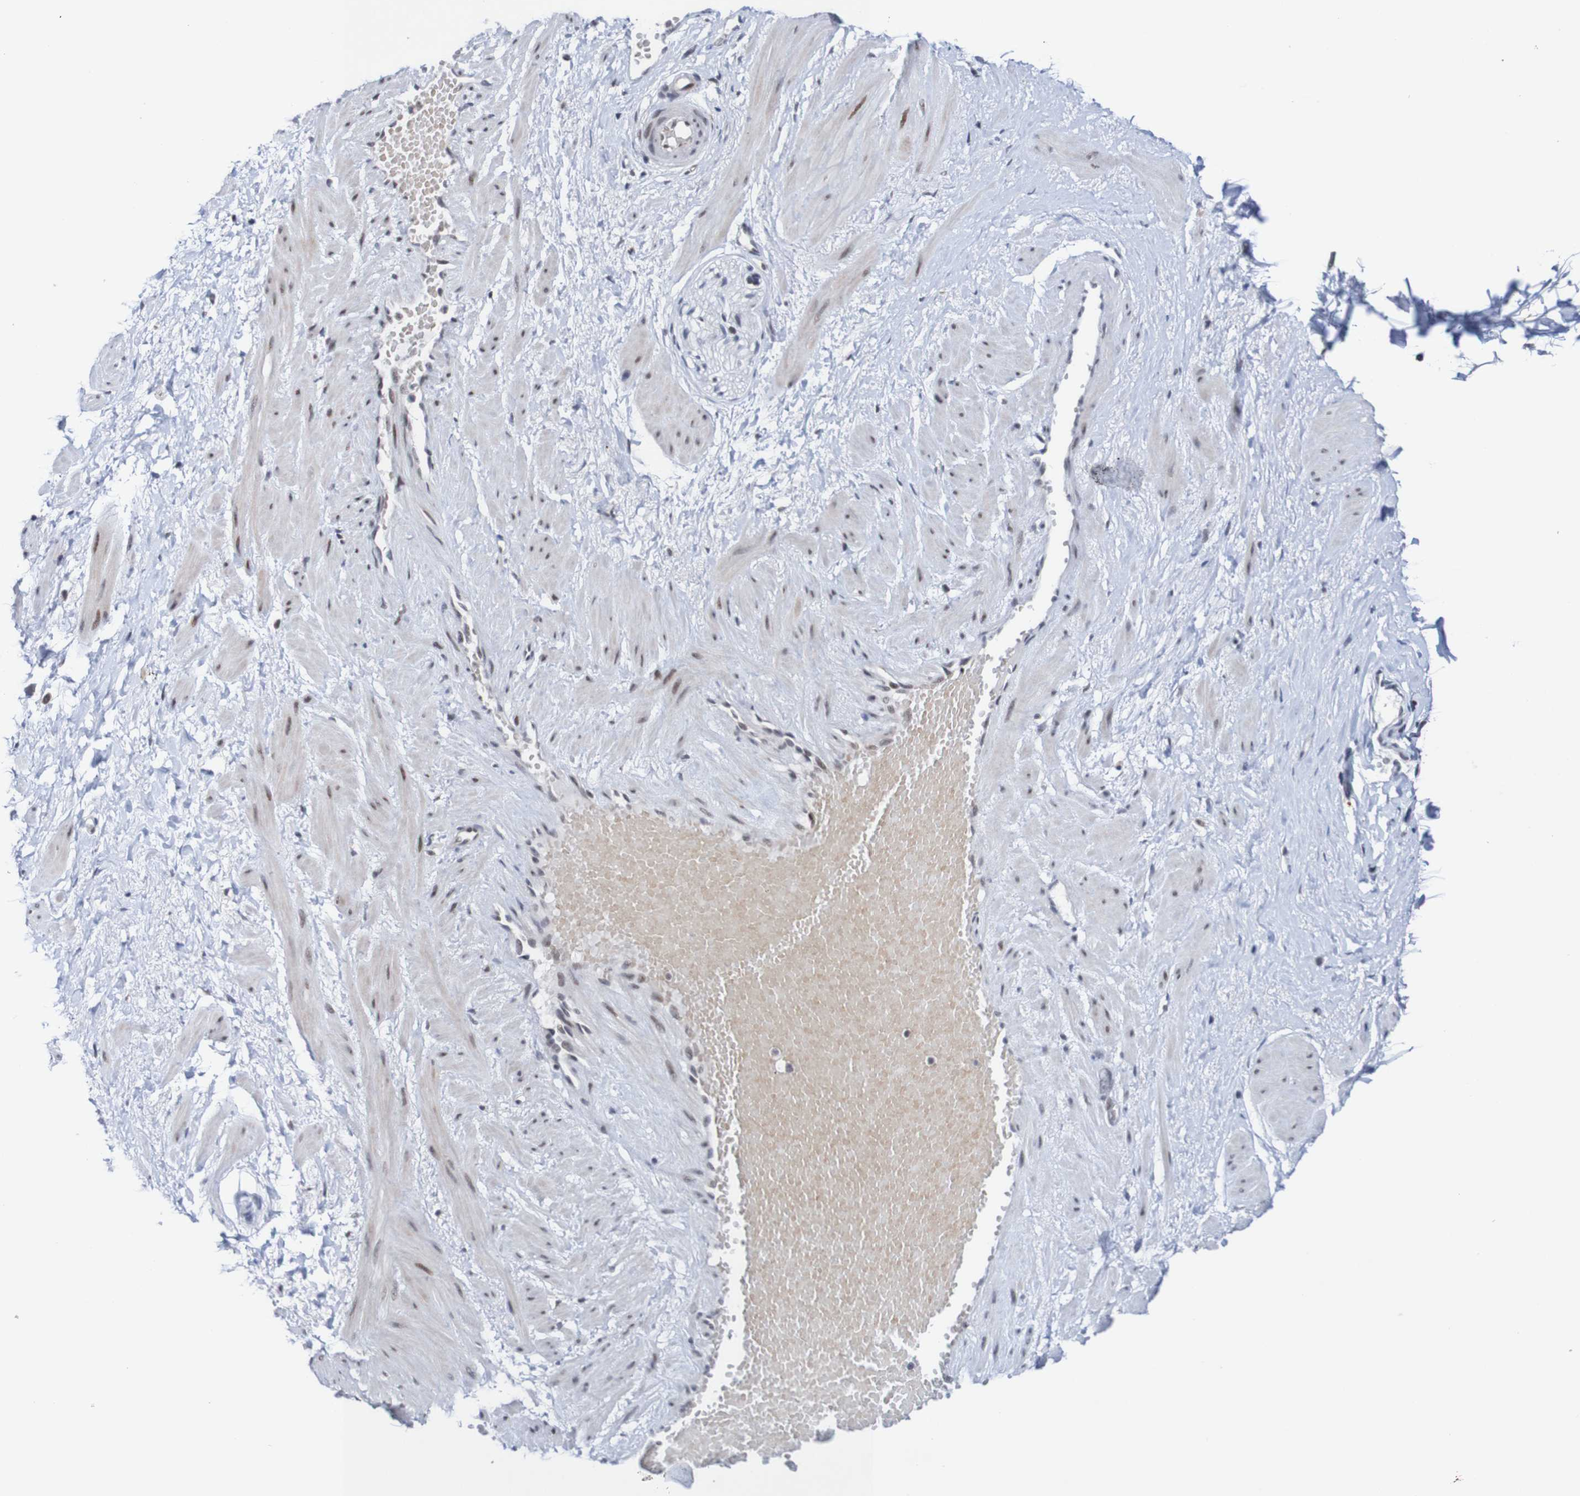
{"staining": {"intensity": "negative", "quantity": "none", "location": "none"}, "tissue": "adipose tissue", "cell_type": "Adipocytes", "image_type": "normal", "snomed": [{"axis": "morphology", "description": "Normal tissue, NOS"}, {"axis": "topography", "description": "Soft tissue"}, {"axis": "topography", "description": "Vascular tissue"}], "caption": "Image shows no protein expression in adipocytes of benign adipose tissue.", "gene": "CDC5L", "patient": {"sex": "female", "age": 35}}